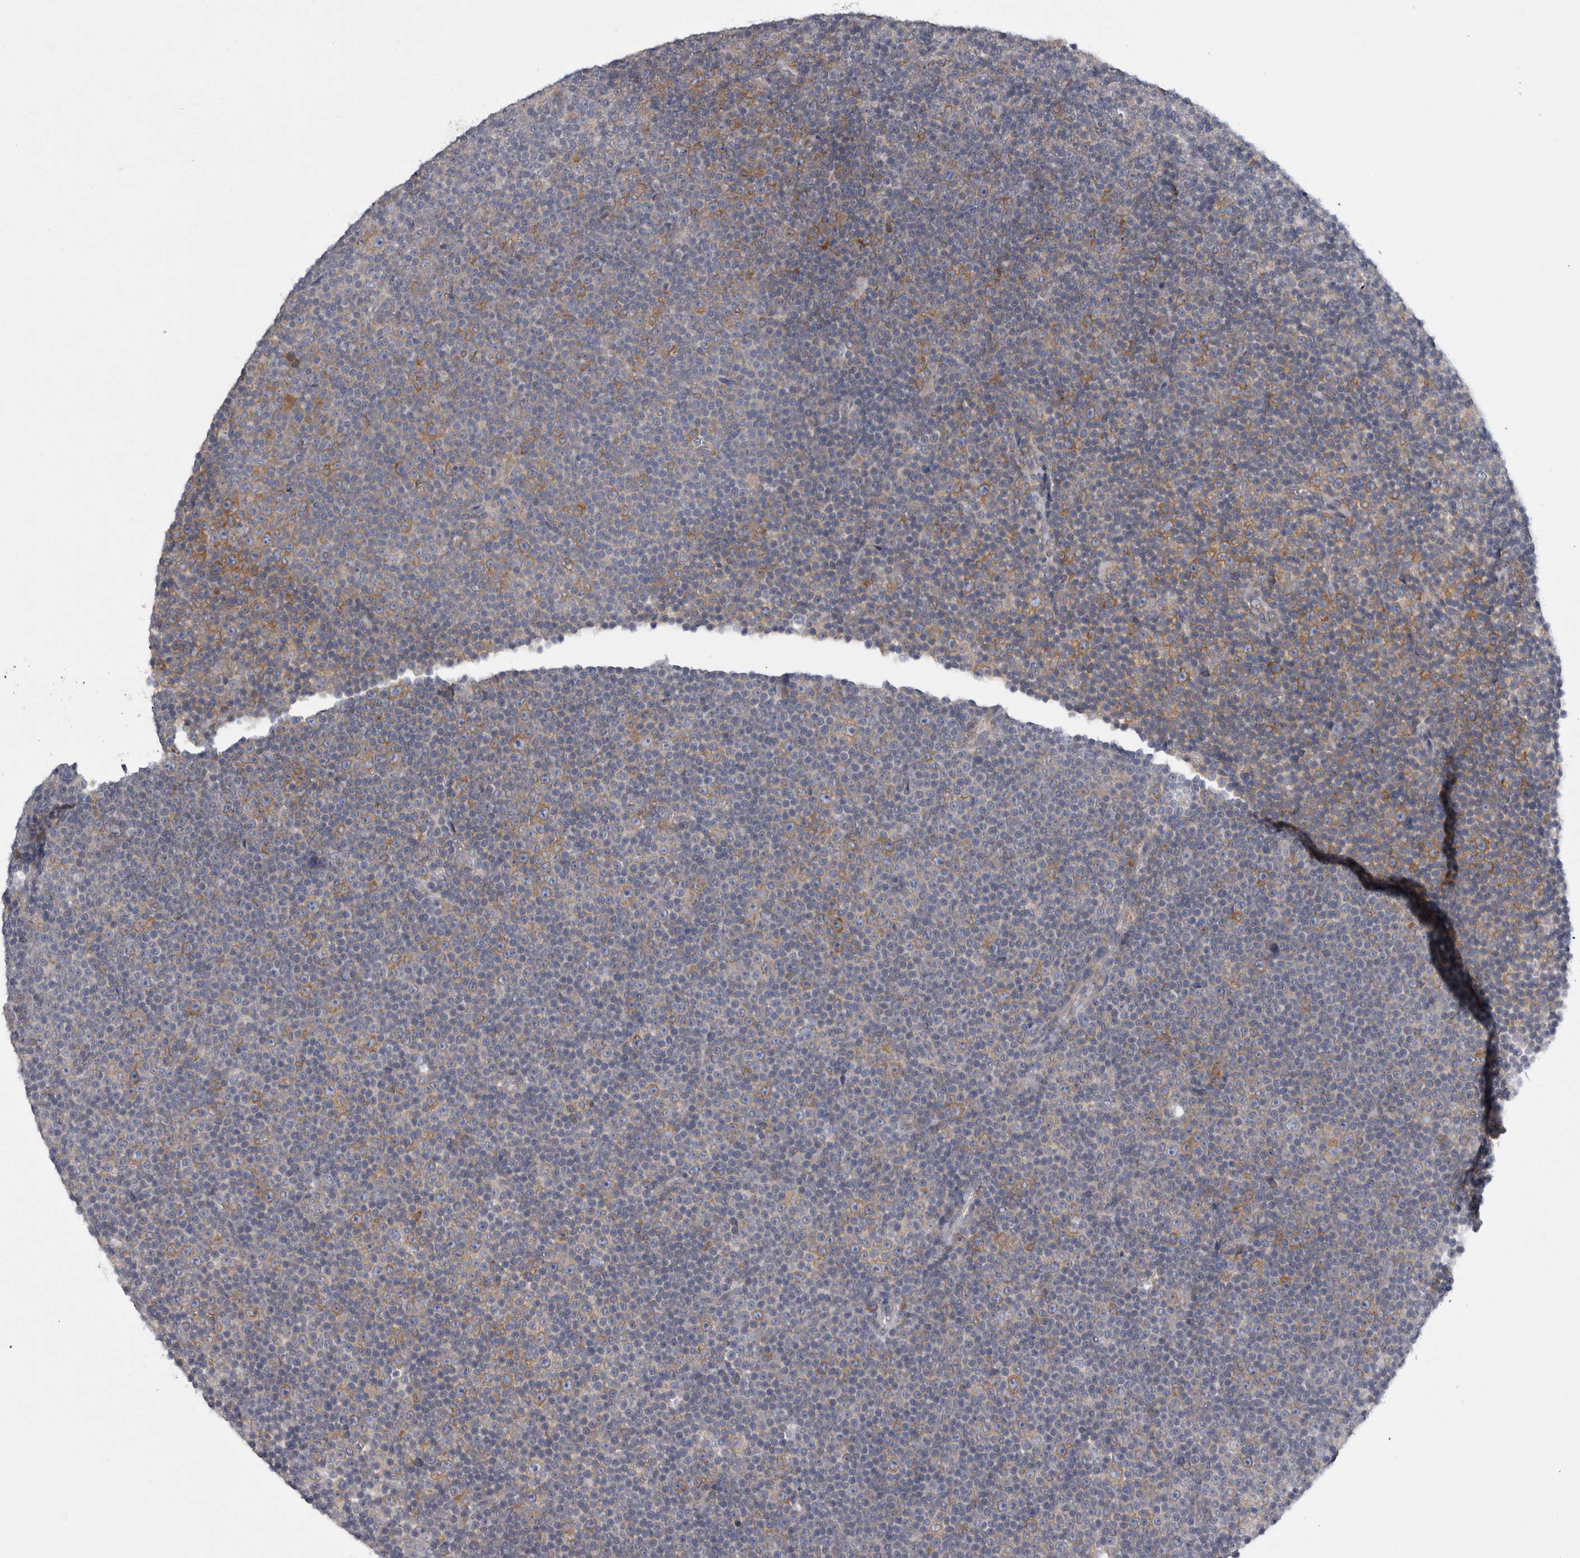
{"staining": {"intensity": "moderate", "quantity": "<25%", "location": "cytoplasmic/membranous"}, "tissue": "lymphoma", "cell_type": "Tumor cells", "image_type": "cancer", "snomed": [{"axis": "morphology", "description": "Malignant lymphoma, non-Hodgkin's type, Low grade"}, {"axis": "topography", "description": "Lymph node"}], "caption": "The immunohistochemical stain labels moderate cytoplasmic/membranous positivity in tumor cells of low-grade malignant lymphoma, non-Hodgkin's type tissue.", "gene": "PRRC2C", "patient": {"sex": "female", "age": 67}}